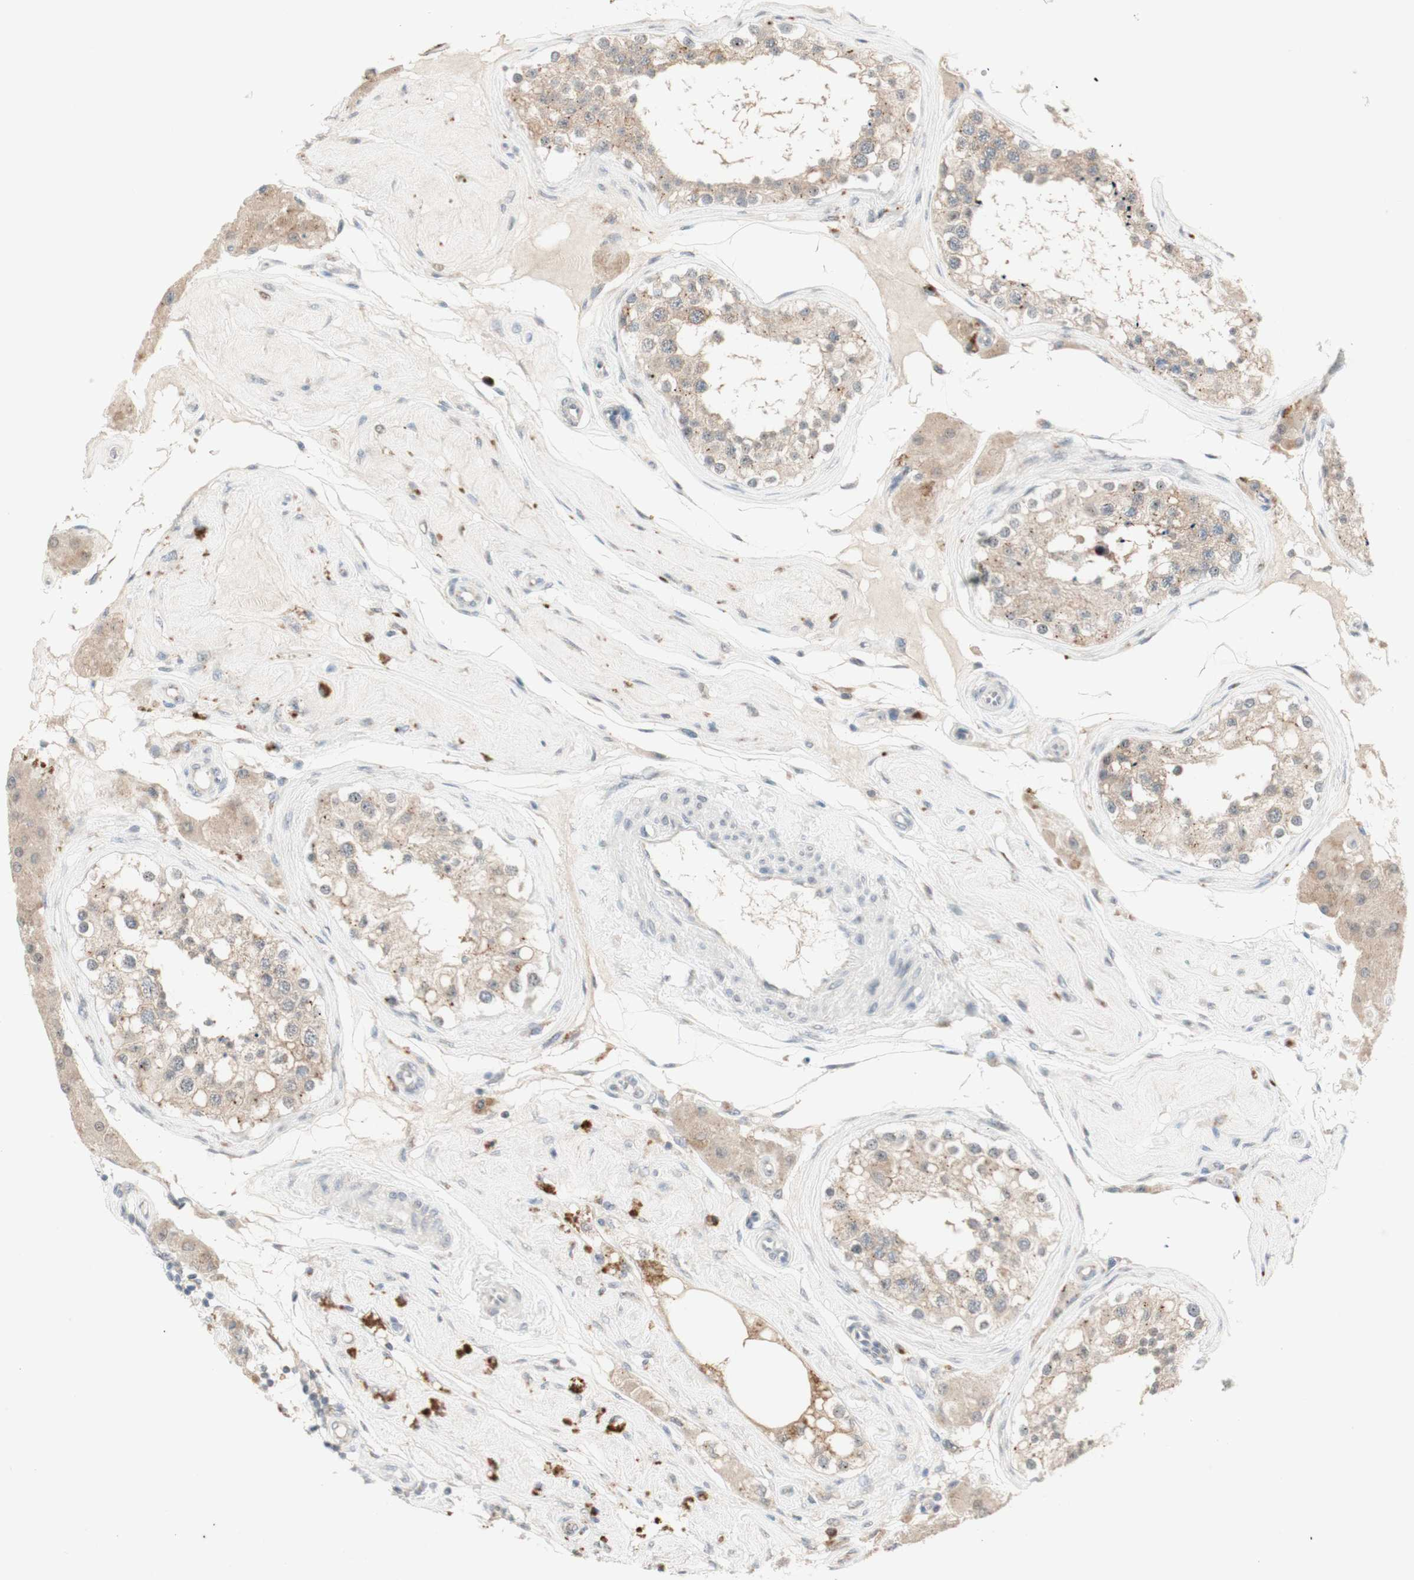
{"staining": {"intensity": "moderate", "quantity": ">75%", "location": "cytoplasmic/membranous"}, "tissue": "testis", "cell_type": "Cells in seminiferous ducts", "image_type": "normal", "snomed": [{"axis": "morphology", "description": "Normal tissue, NOS"}, {"axis": "topography", "description": "Testis"}], "caption": "Immunohistochemistry photomicrograph of unremarkable testis: human testis stained using IHC displays medium levels of moderate protein expression localized specifically in the cytoplasmic/membranous of cells in seminiferous ducts, appearing as a cytoplasmic/membranous brown color.", "gene": "CYLD", "patient": {"sex": "male", "age": 68}}